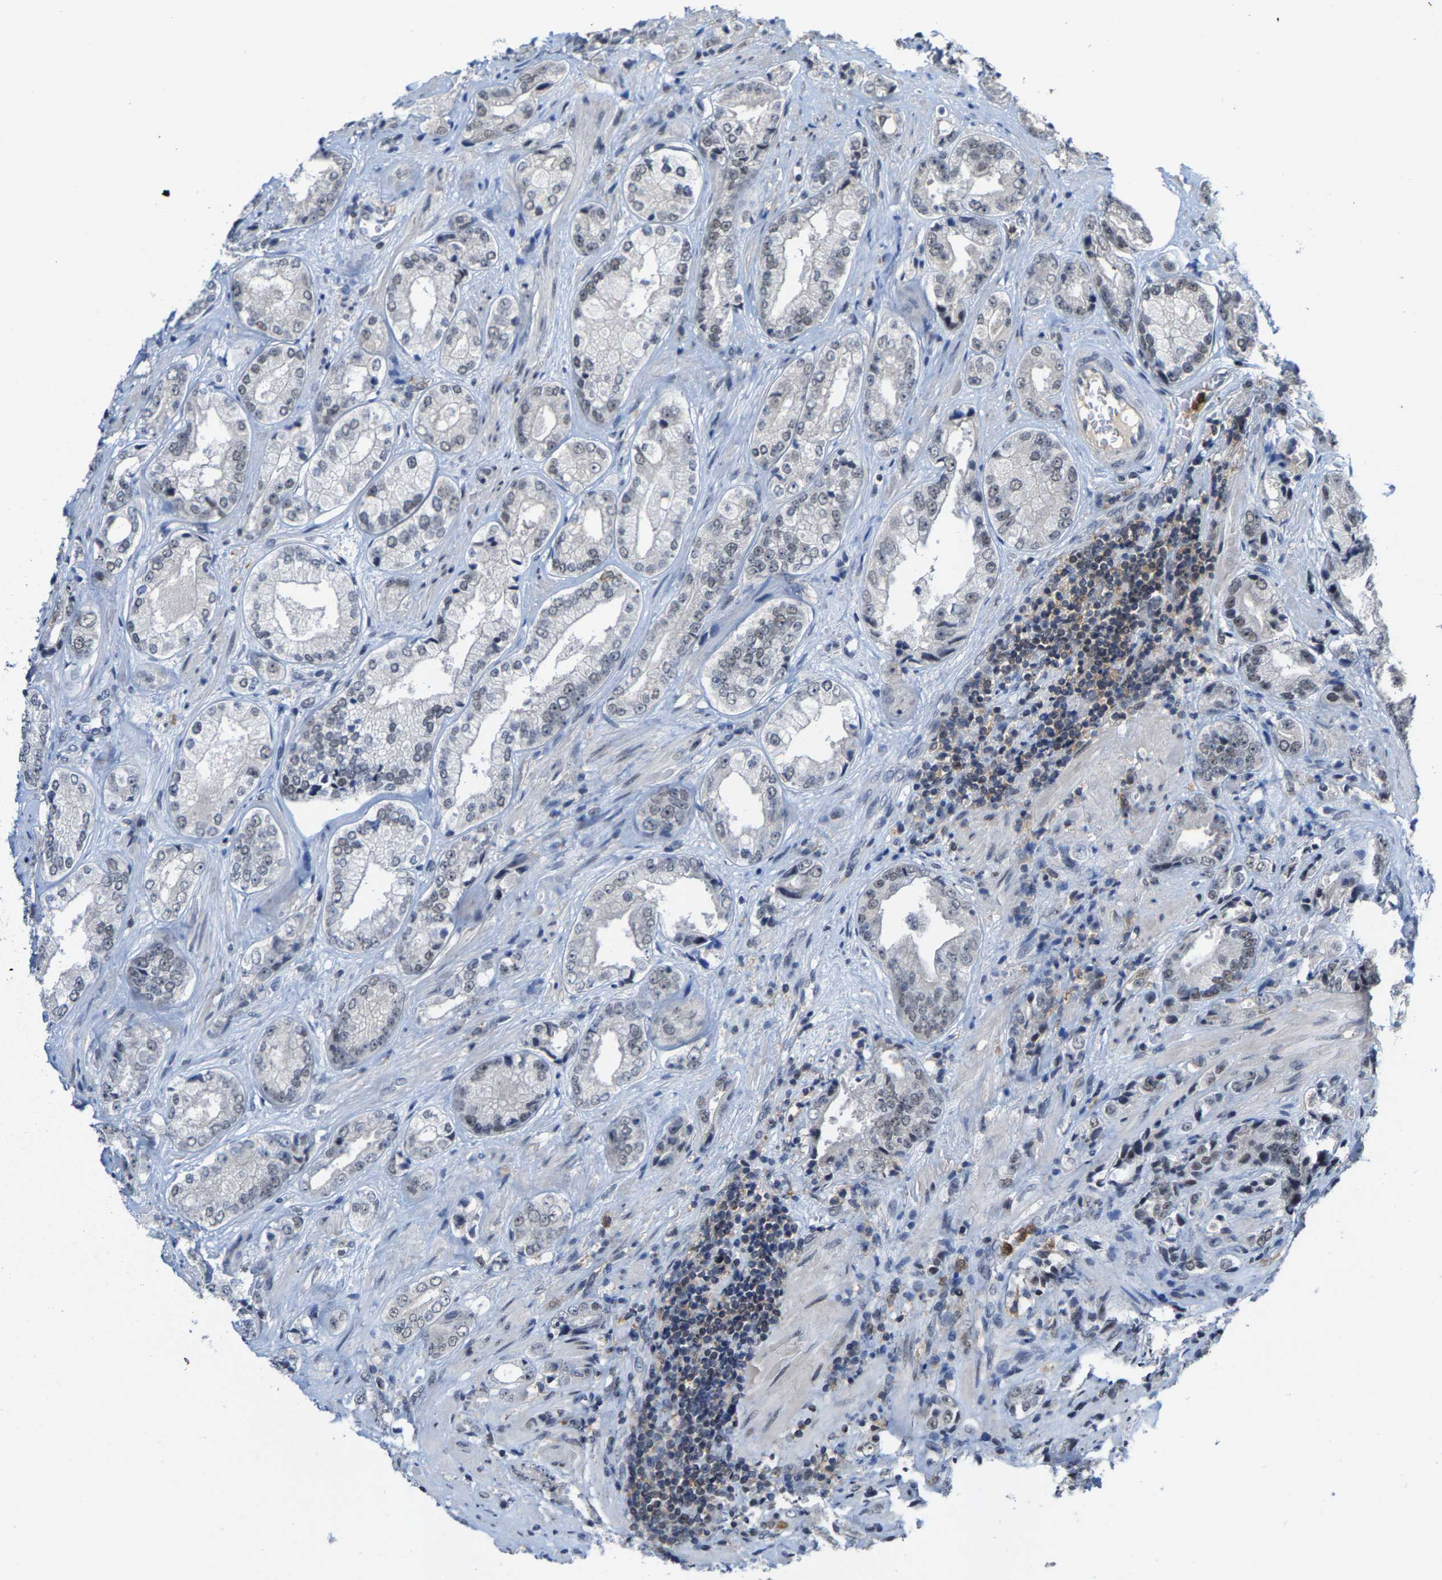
{"staining": {"intensity": "negative", "quantity": "none", "location": "none"}, "tissue": "prostate cancer", "cell_type": "Tumor cells", "image_type": "cancer", "snomed": [{"axis": "morphology", "description": "Adenocarcinoma, High grade"}, {"axis": "topography", "description": "Prostate"}], "caption": "Prostate cancer (adenocarcinoma (high-grade)) stained for a protein using IHC displays no staining tumor cells.", "gene": "FGD3", "patient": {"sex": "male", "age": 61}}